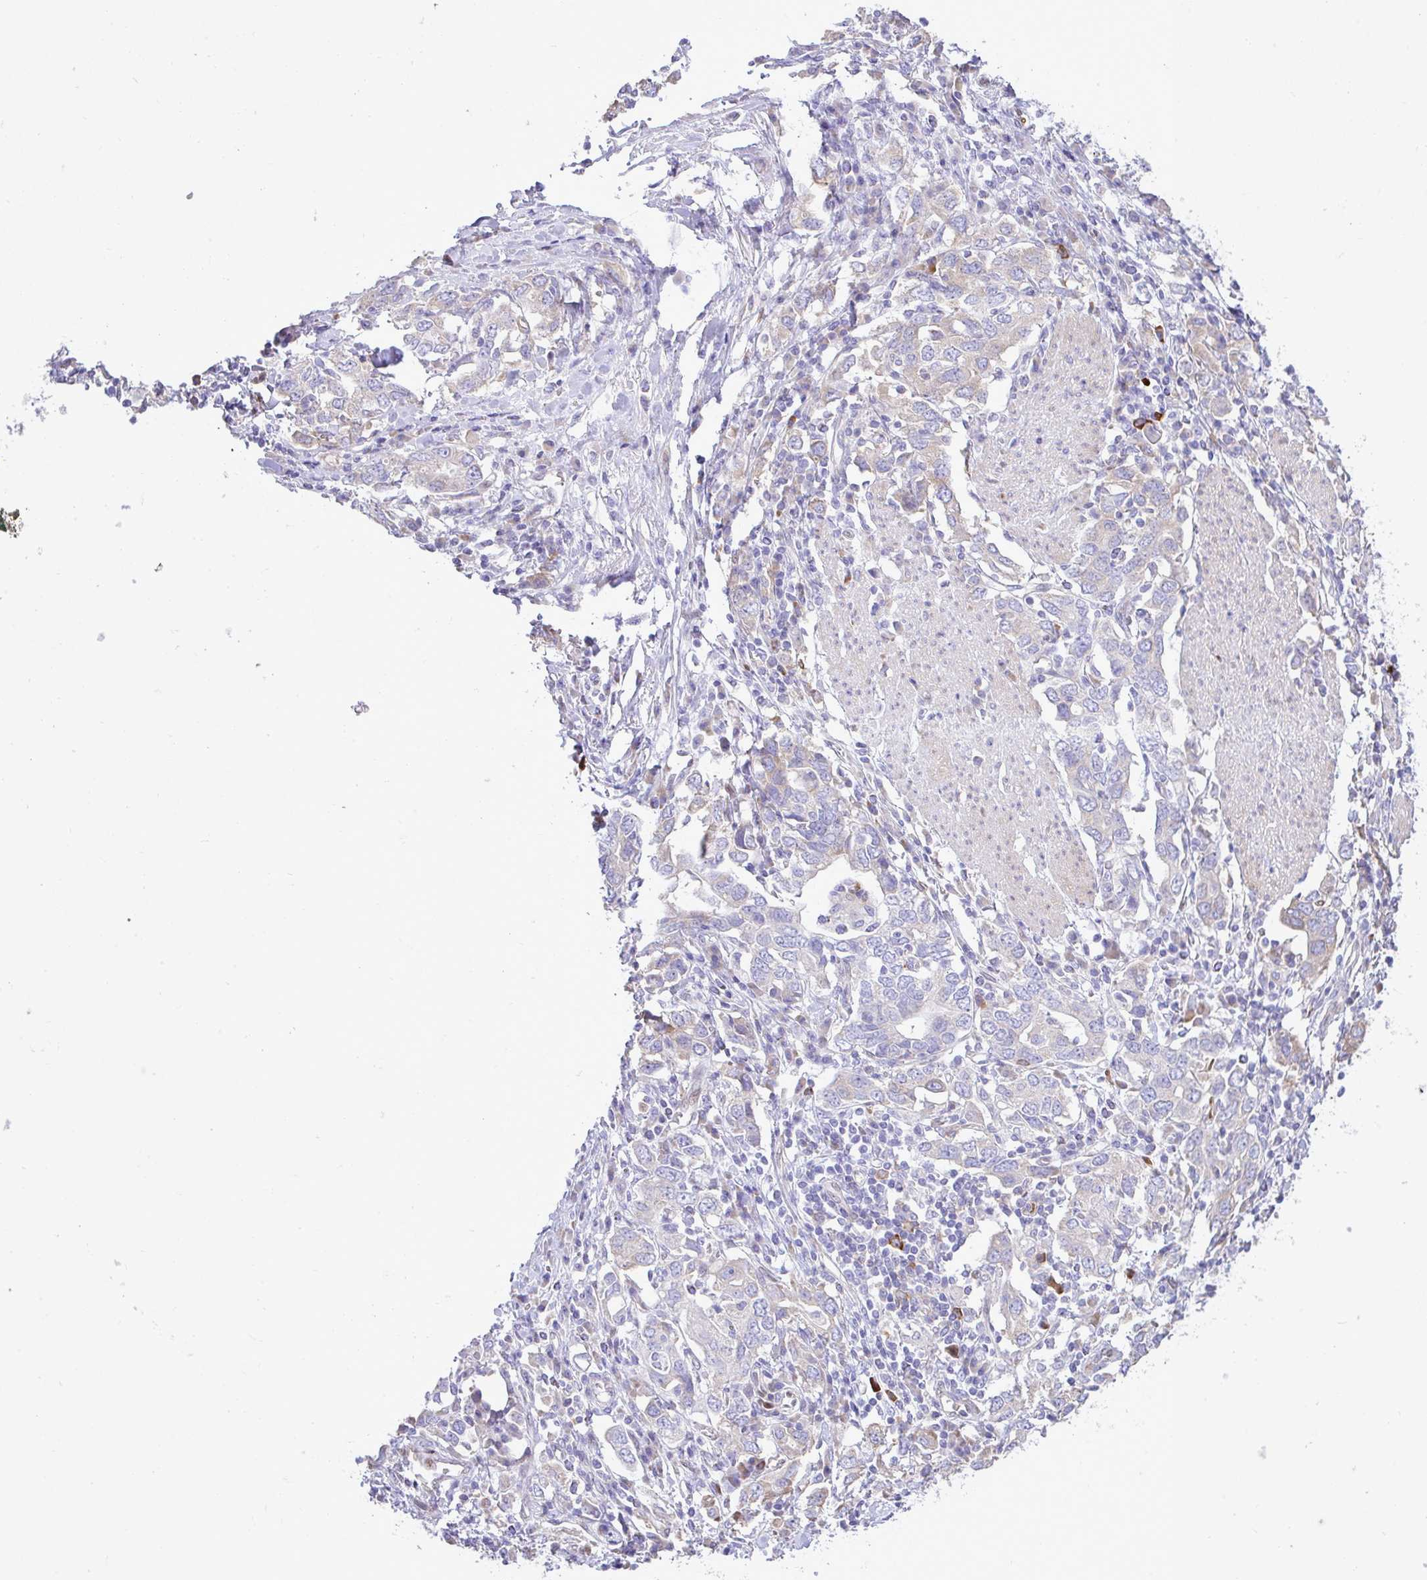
{"staining": {"intensity": "moderate", "quantity": "<25%", "location": "cytoplasmic/membranous"}, "tissue": "stomach cancer", "cell_type": "Tumor cells", "image_type": "cancer", "snomed": [{"axis": "morphology", "description": "Adenocarcinoma, NOS"}, {"axis": "topography", "description": "Stomach, upper"}, {"axis": "topography", "description": "Stomach"}], "caption": "Stomach adenocarcinoma stained with IHC exhibits moderate cytoplasmic/membranous staining in approximately <25% of tumor cells.", "gene": "EEF1A2", "patient": {"sex": "male", "age": 62}}